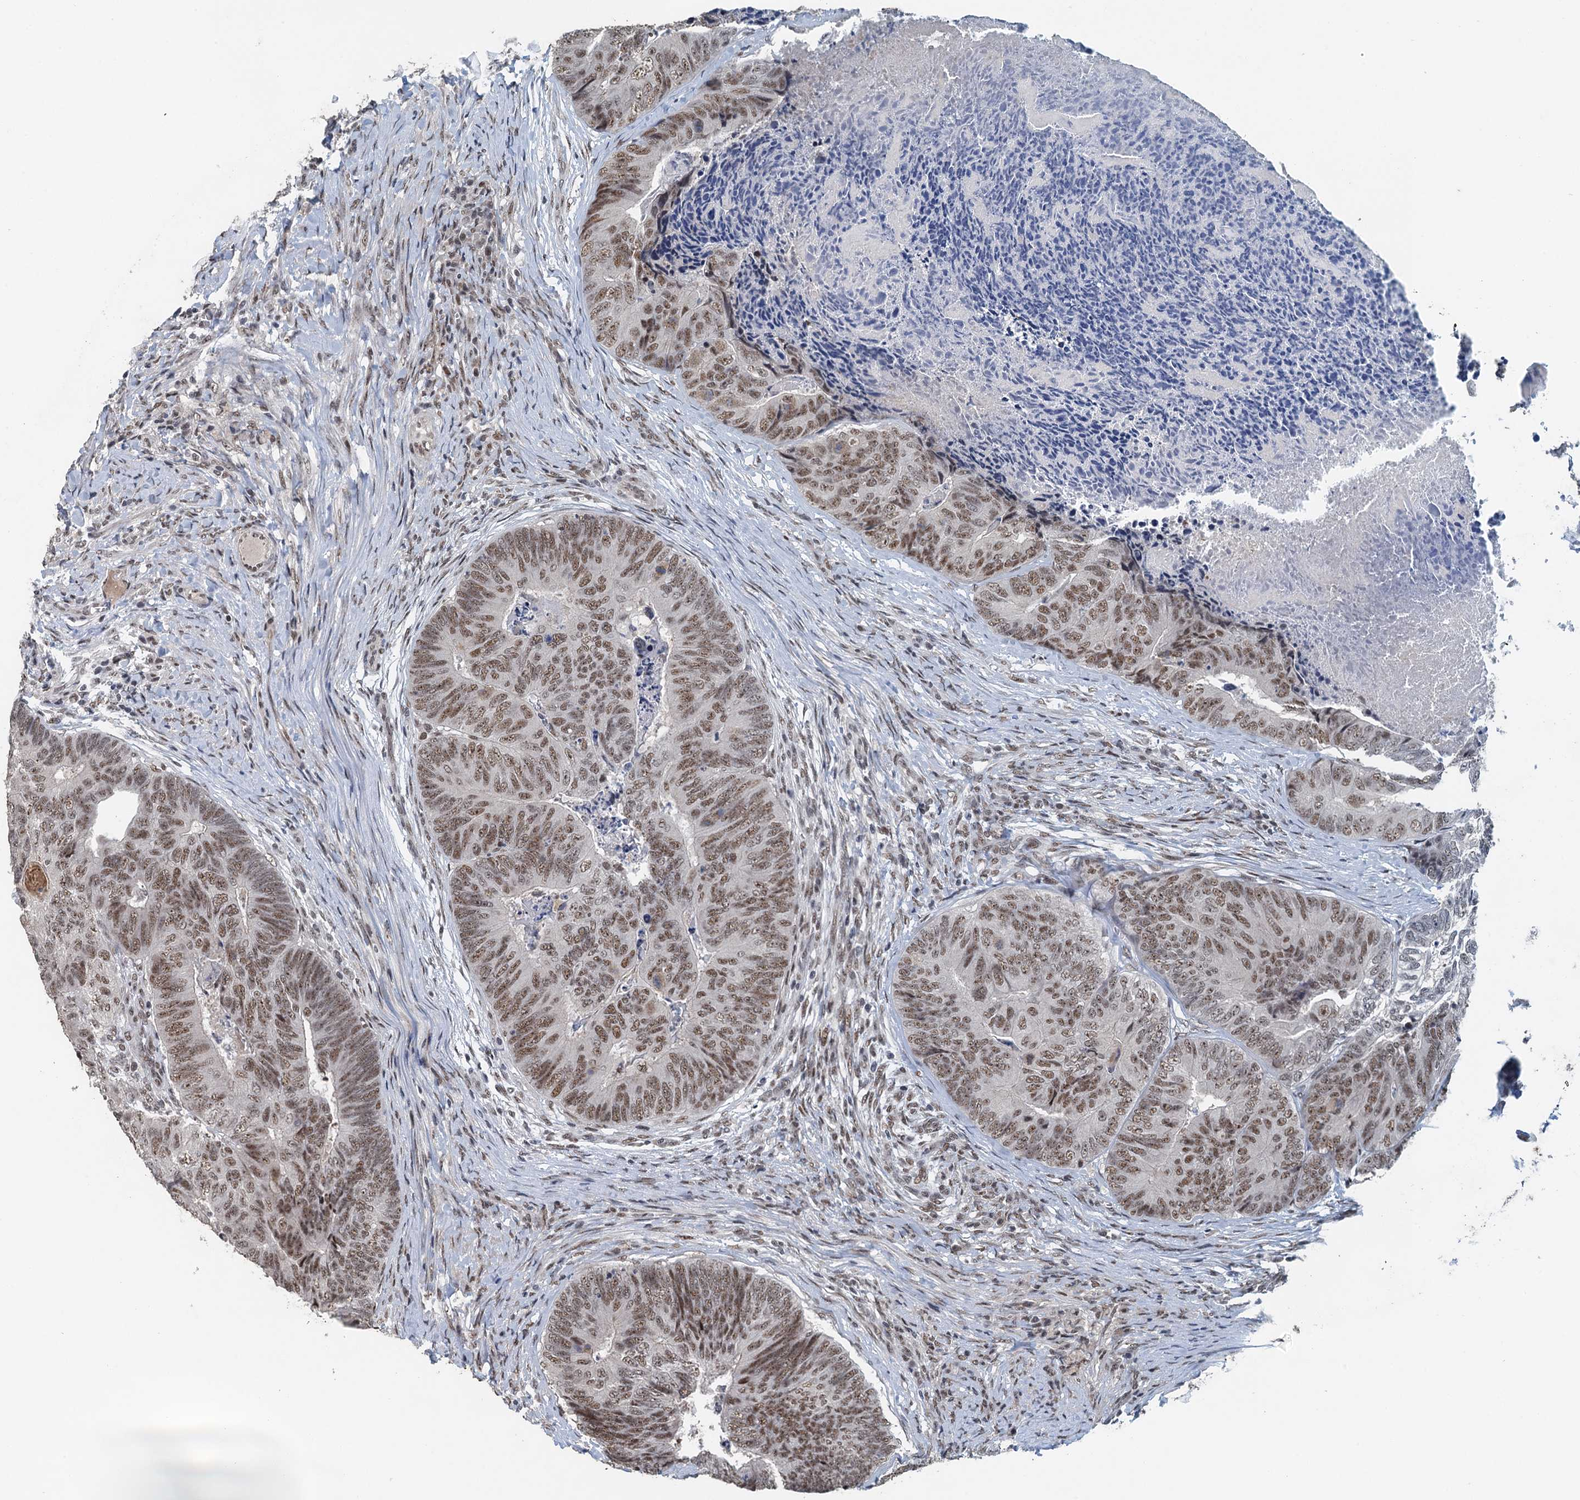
{"staining": {"intensity": "moderate", "quantity": ">75%", "location": "nuclear"}, "tissue": "colorectal cancer", "cell_type": "Tumor cells", "image_type": "cancer", "snomed": [{"axis": "morphology", "description": "Adenocarcinoma, NOS"}, {"axis": "topography", "description": "Colon"}], "caption": "Colorectal cancer was stained to show a protein in brown. There is medium levels of moderate nuclear positivity in approximately >75% of tumor cells. (DAB (3,3'-diaminobenzidine) IHC with brightfield microscopy, high magnification).", "gene": "MTA3", "patient": {"sex": "female", "age": 67}}